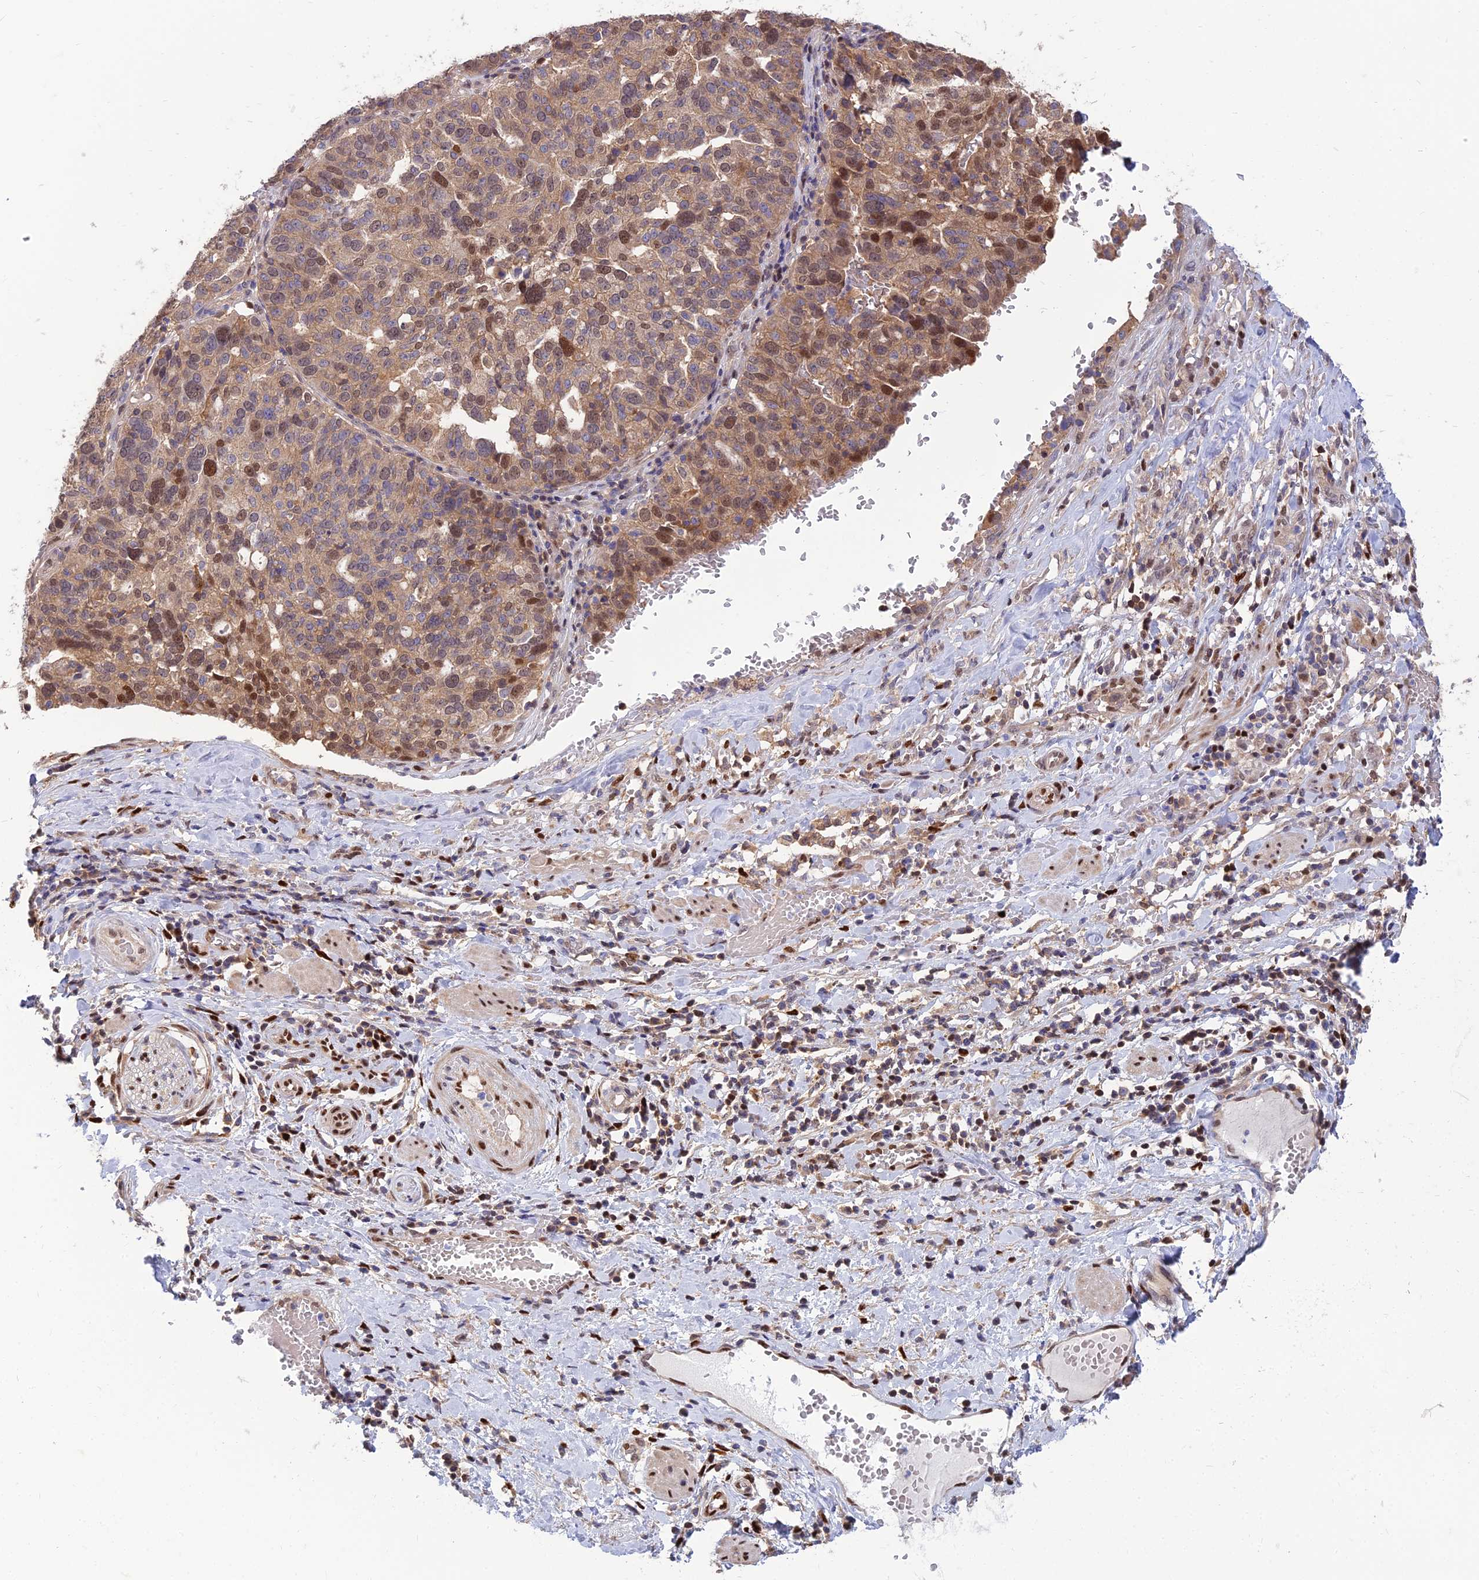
{"staining": {"intensity": "moderate", "quantity": "25%-75%", "location": "cytoplasmic/membranous,nuclear"}, "tissue": "ovarian cancer", "cell_type": "Tumor cells", "image_type": "cancer", "snomed": [{"axis": "morphology", "description": "Cystadenocarcinoma, serous, NOS"}, {"axis": "topography", "description": "Ovary"}], "caption": "Immunohistochemistry of serous cystadenocarcinoma (ovarian) shows medium levels of moderate cytoplasmic/membranous and nuclear staining in about 25%-75% of tumor cells.", "gene": "DNPEP", "patient": {"sex": "female", "age": 59}}